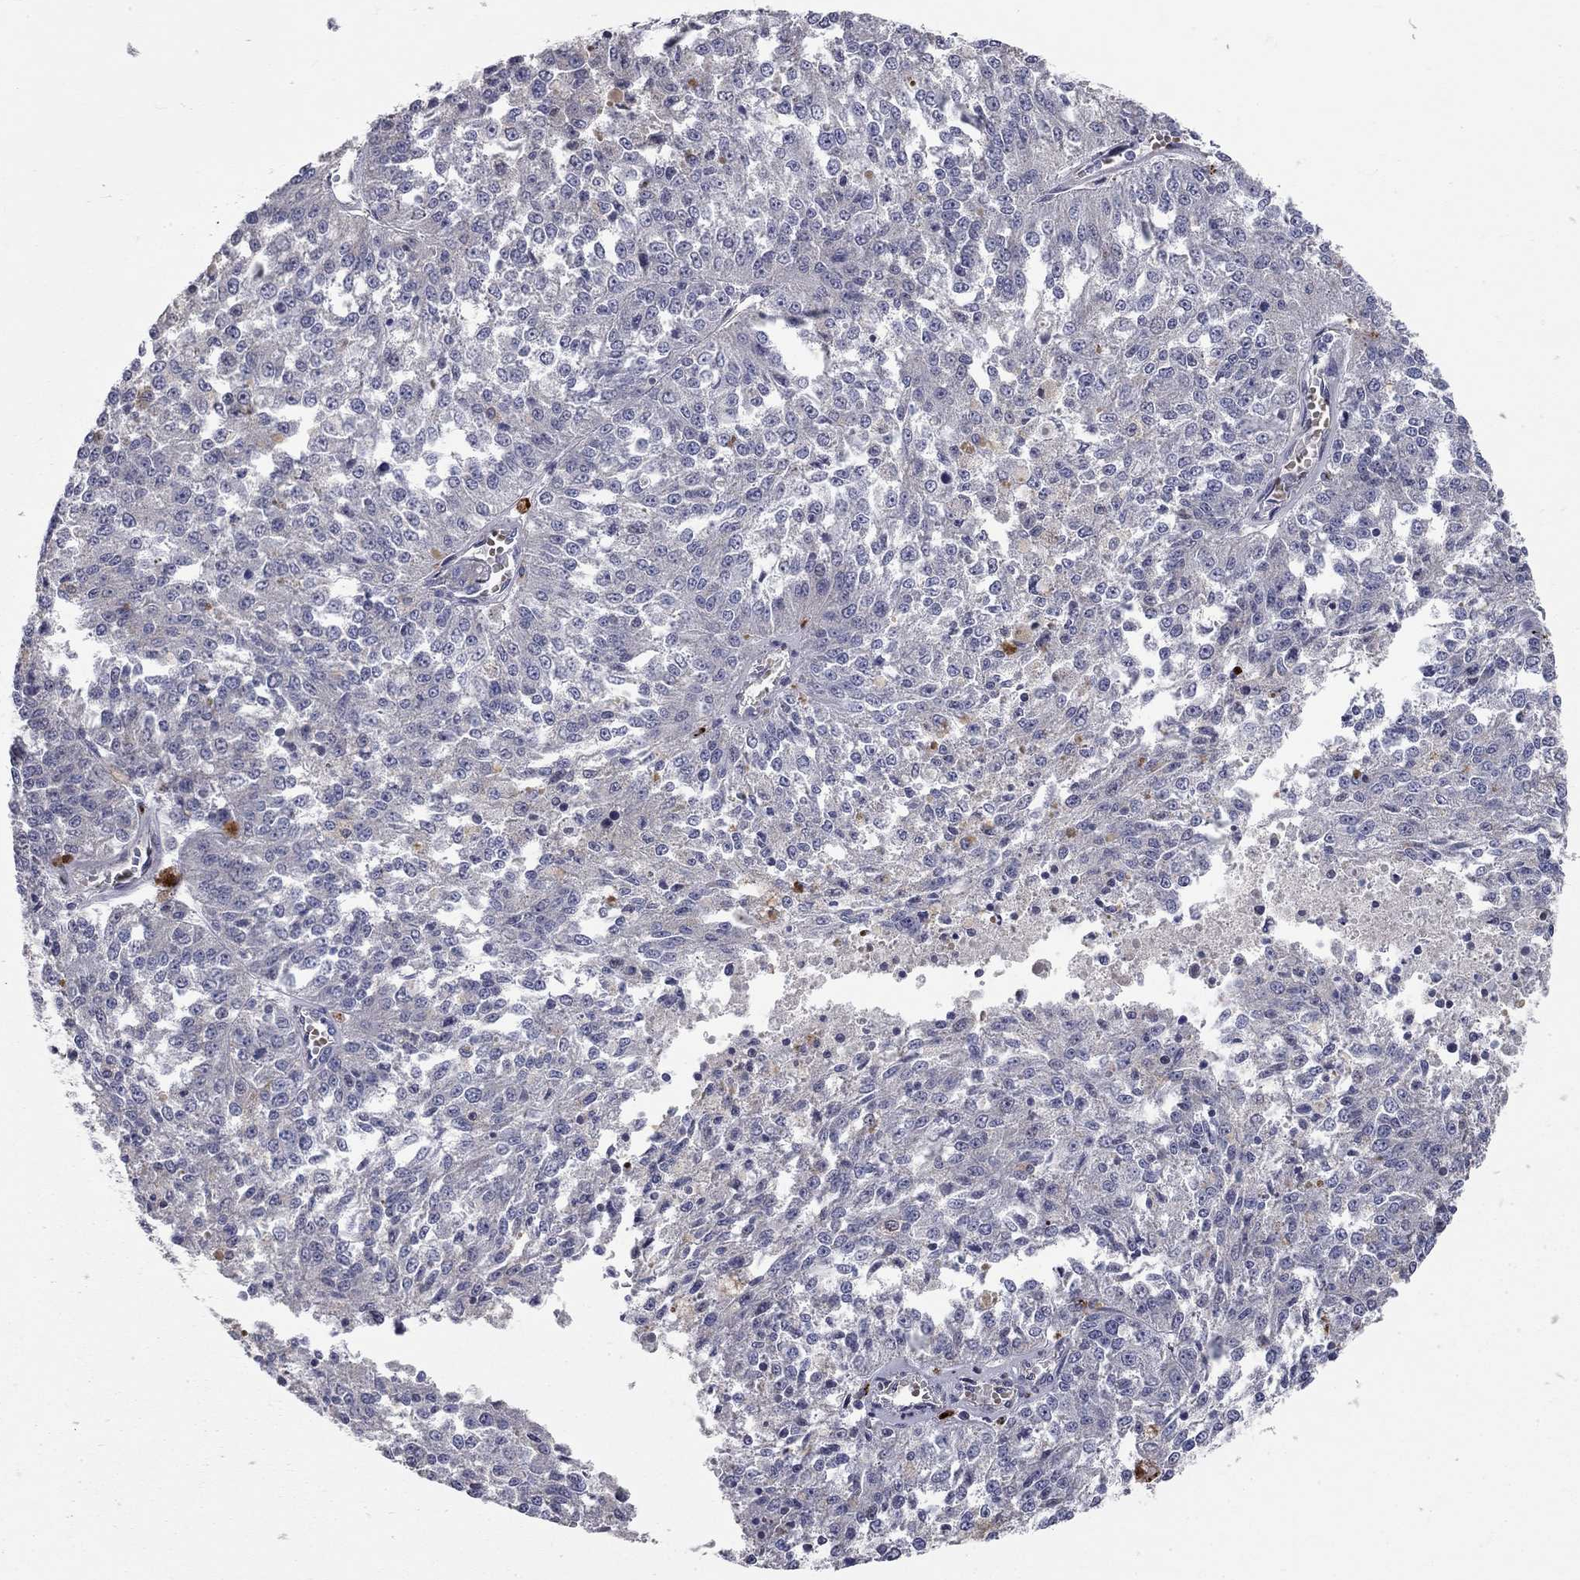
{"staining": {"intensity": "negative", "quantity": "none", "location": "none"}, "tissue": "melanoma", "cell_type": "Tumor cells", "image_type": "cancer", "snomed": [{"axis": "morphology", "description": "Malignant melanoma, Metastatic site"}, {"axis": "topography", "description": "Lymph node"}], "caption": "Tumor cells show no significant protein positivity in malignant melanoma (metastatic site).", "gene": "KANSL1L", "patient": {"sex": "female", "age": 64}}